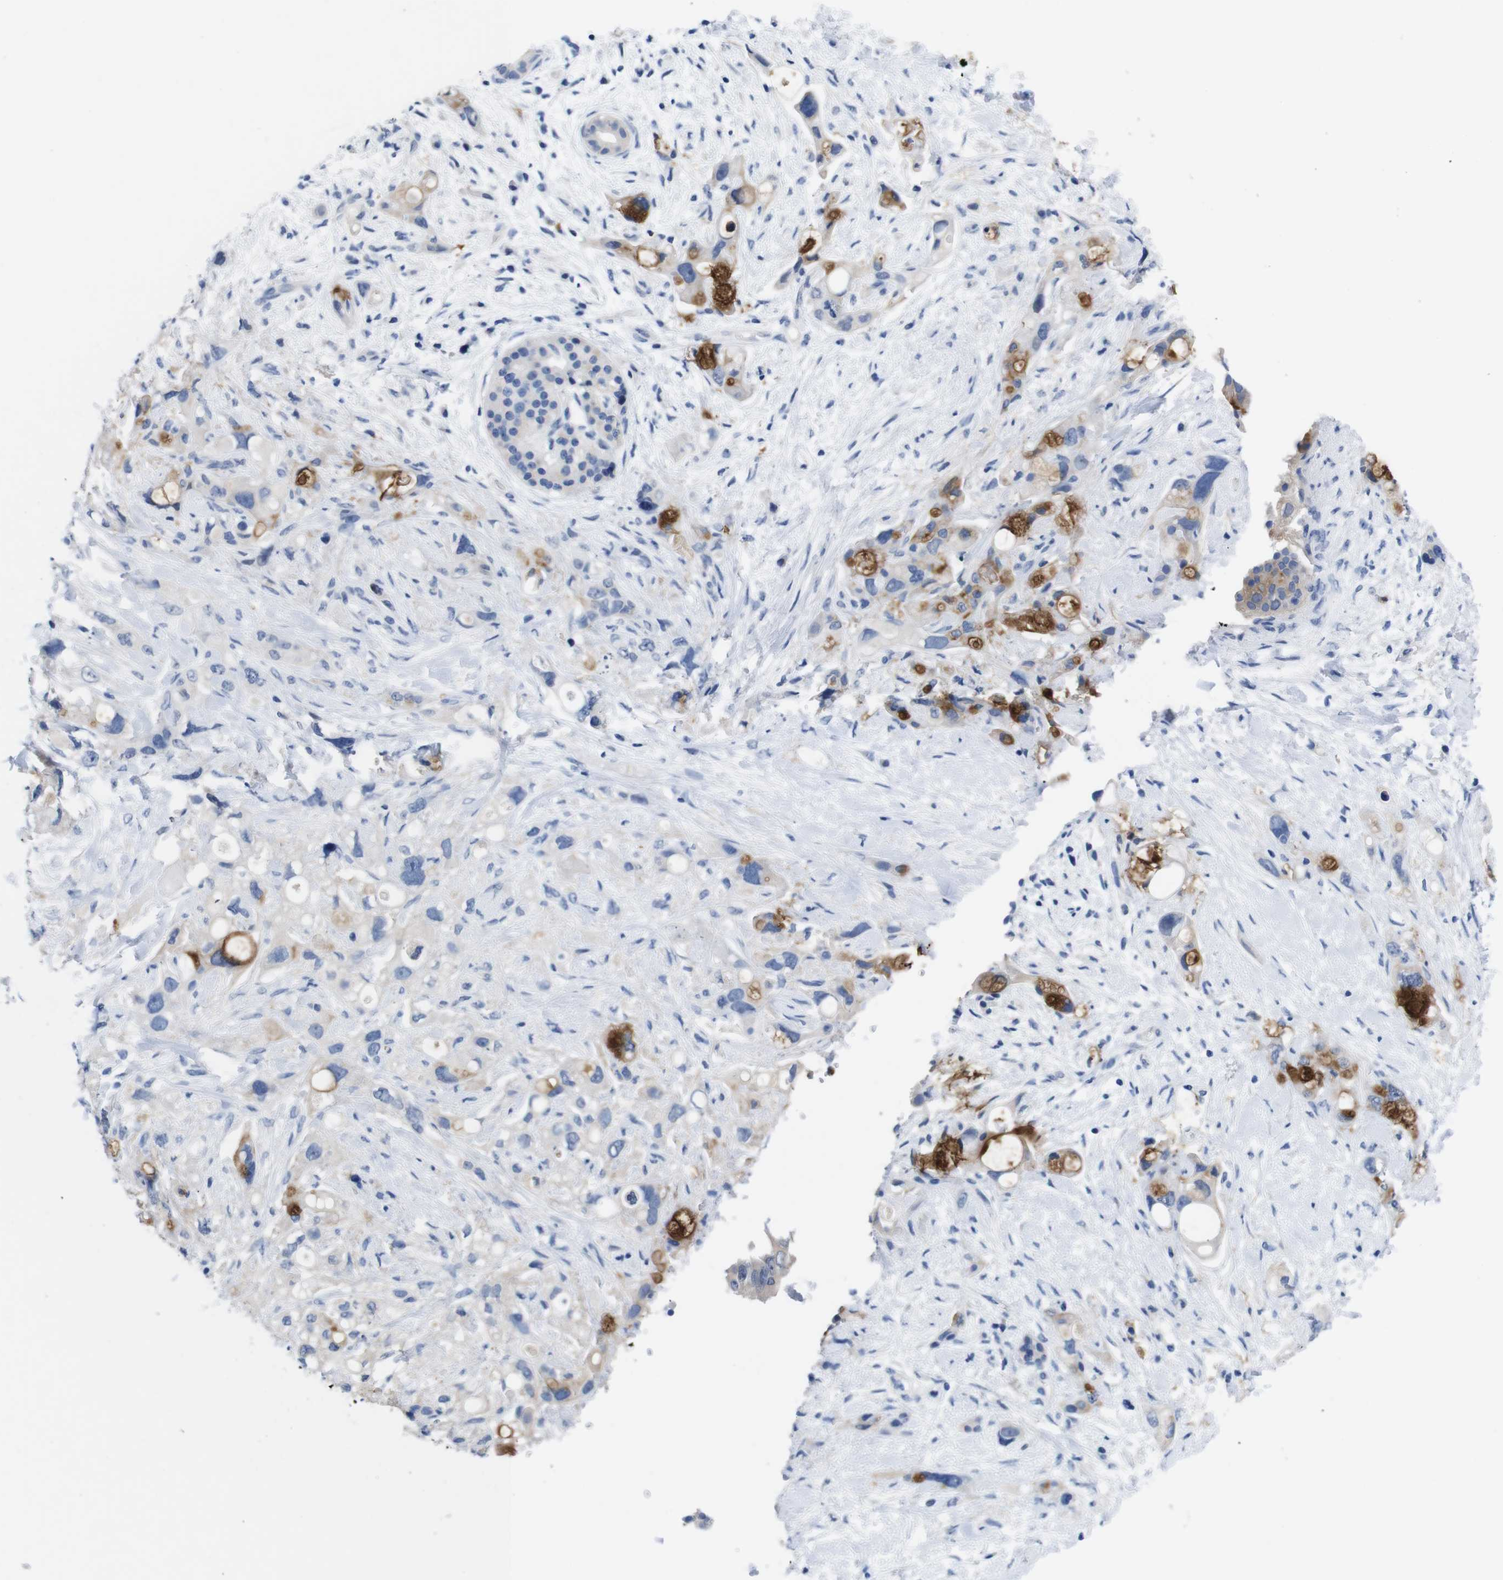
{"staining": {"intensity": "strong", "quantity": "25%-75%", "location": "cytoplasmic/membranous"}, "tissue": "pancreatic cancer", "cell_type": "Tumor cells", "image_type": "cancer", "snomed": [{"axis": "morphology", "description": "Adenocarcinoma, NOS"}, {"axis": "topography", "description": "Pancreas"}], "caption": "An immunohistochemistry image of tumor tissue is shown. Protein staining in brown highlights strong cytoplasmic/membranous positivity in pancreatic cancer within tumor cells.", "gene": "C1RL", "patient": {"sex": "female", "age": 56}}